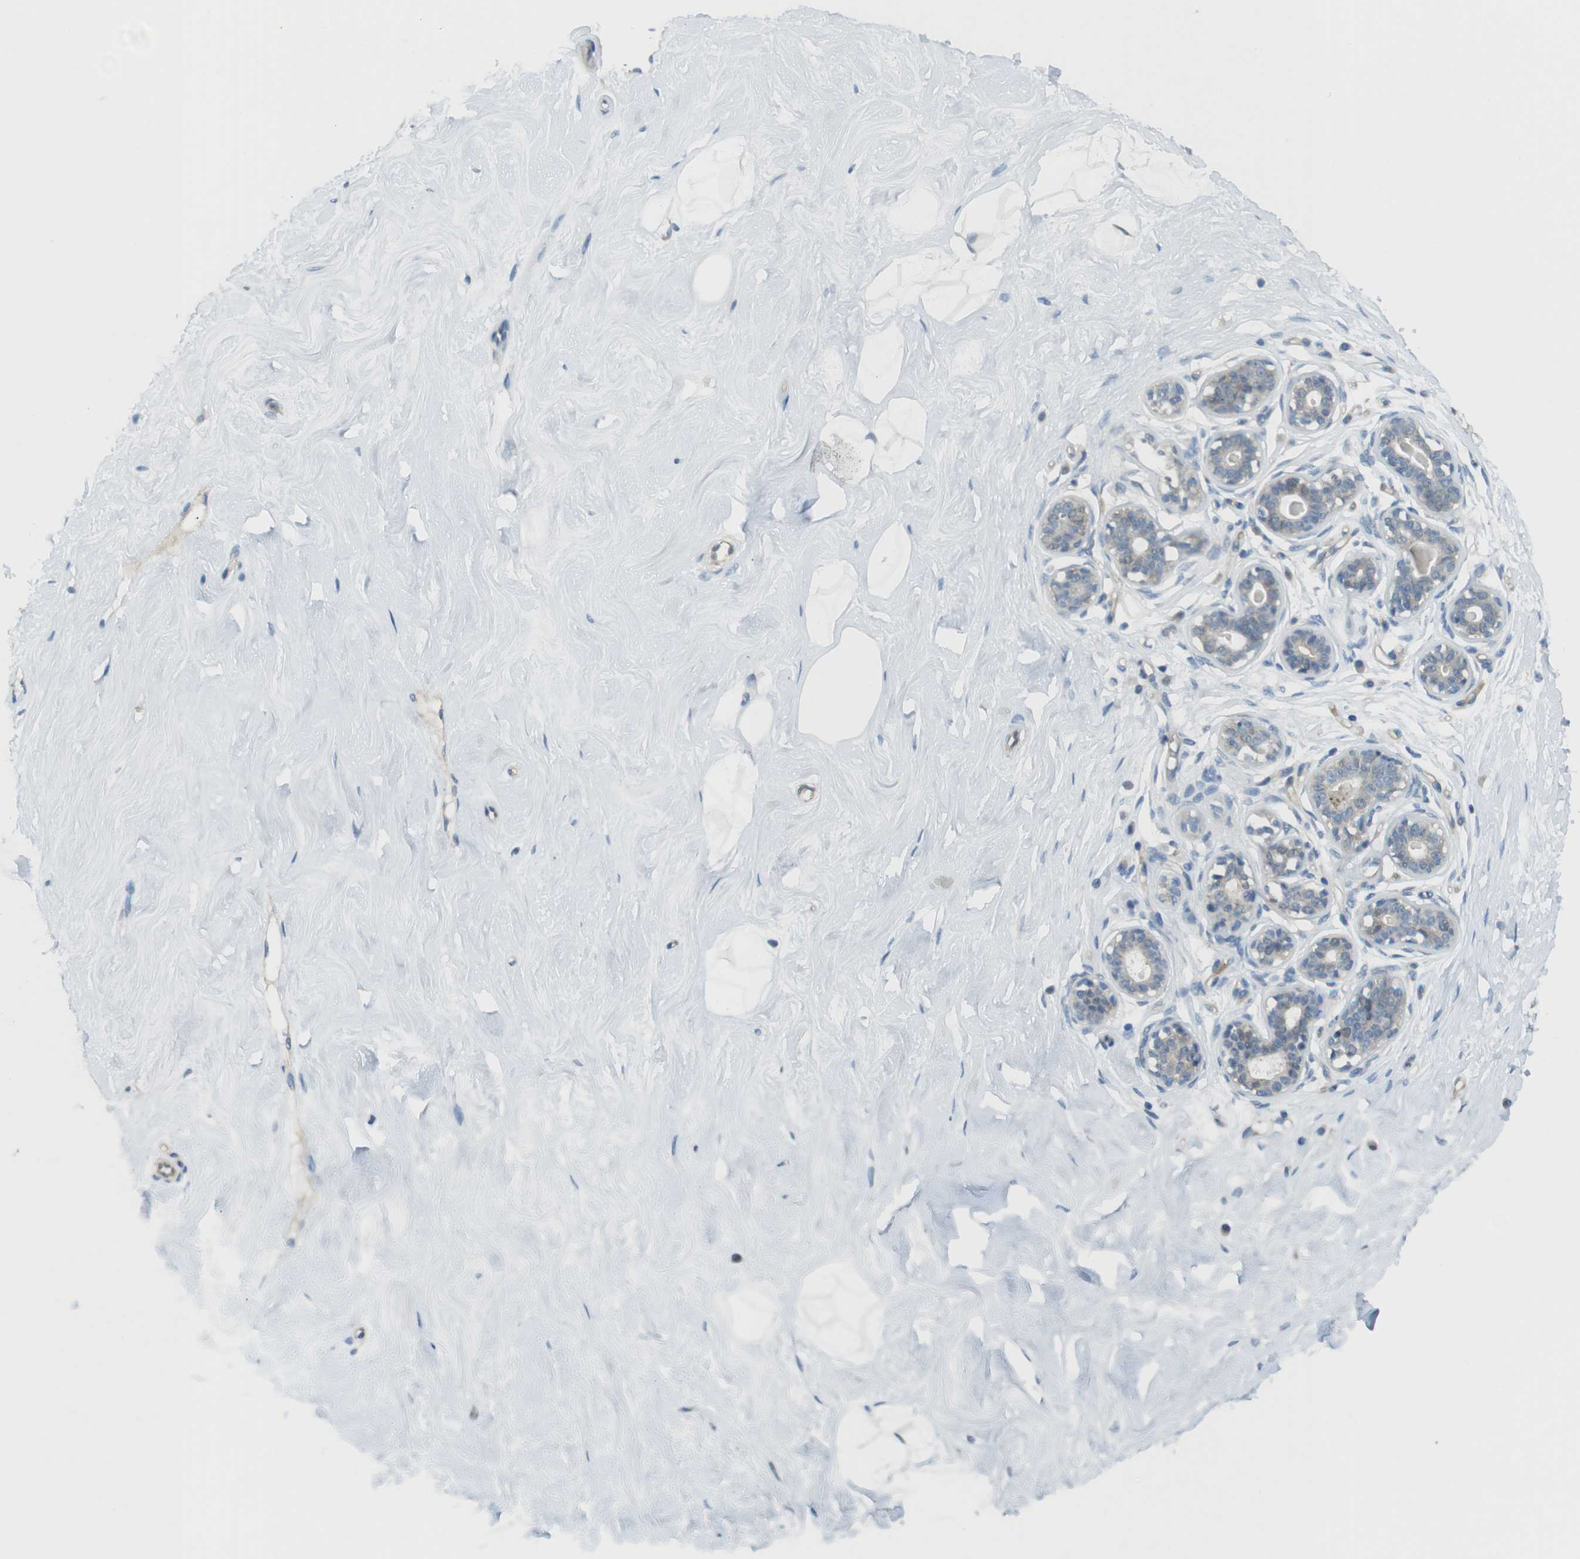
{"staining": {"intensity": "negative", "quantity": "none", "location": "none"}, "tissue": "breast", "cell_type": "Adipocytes", "image_type": "normal", "snomed": [{"axis": "morphology", "description": "Normal tissue, NOS"}, {"axis": "topography", "description": "Breast"}], "caption": "Adipocytes show no significant protein staining in normal breast.", "gene": "ABHD15", "patient": {"sex": "female", "age": 23}}